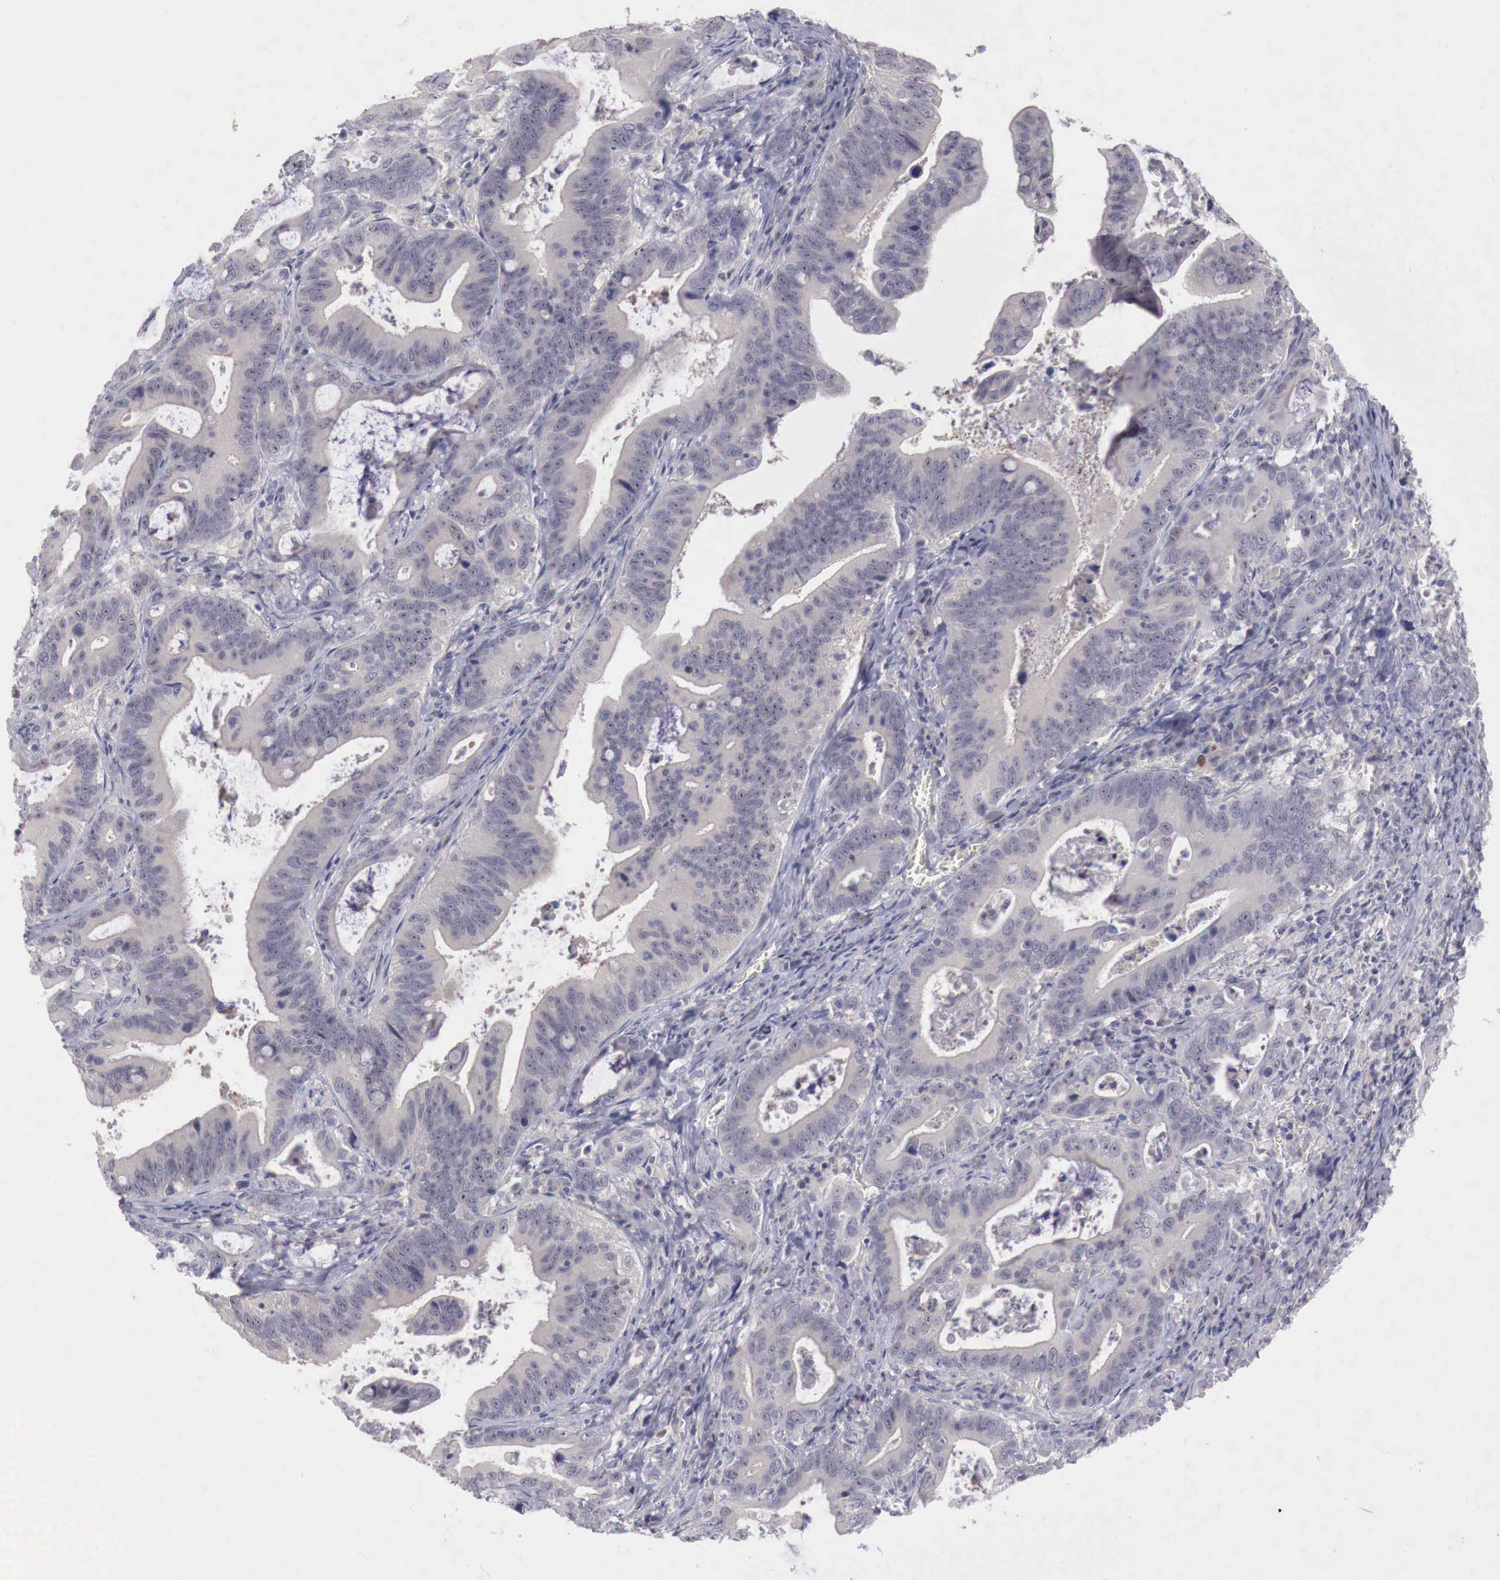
{"staining": {"intensity": "negative", "quantity": "none", "location": "none"}, "tissue": "stomach cancer", "cell_type": "Tumor cells", "image_type": "cancer", "snomed": [{"axis": "morphology", "description": "Adenocarcinoma, NOS"}, {"axis": "topography", "description": "Stomach, upper"}], "caption": "Stomach cancer was stained to show a protein in brown. There is no significant expression in tumor cells.", "gene": "GATA1", "patient": {"sex": "male", "age": 63}}